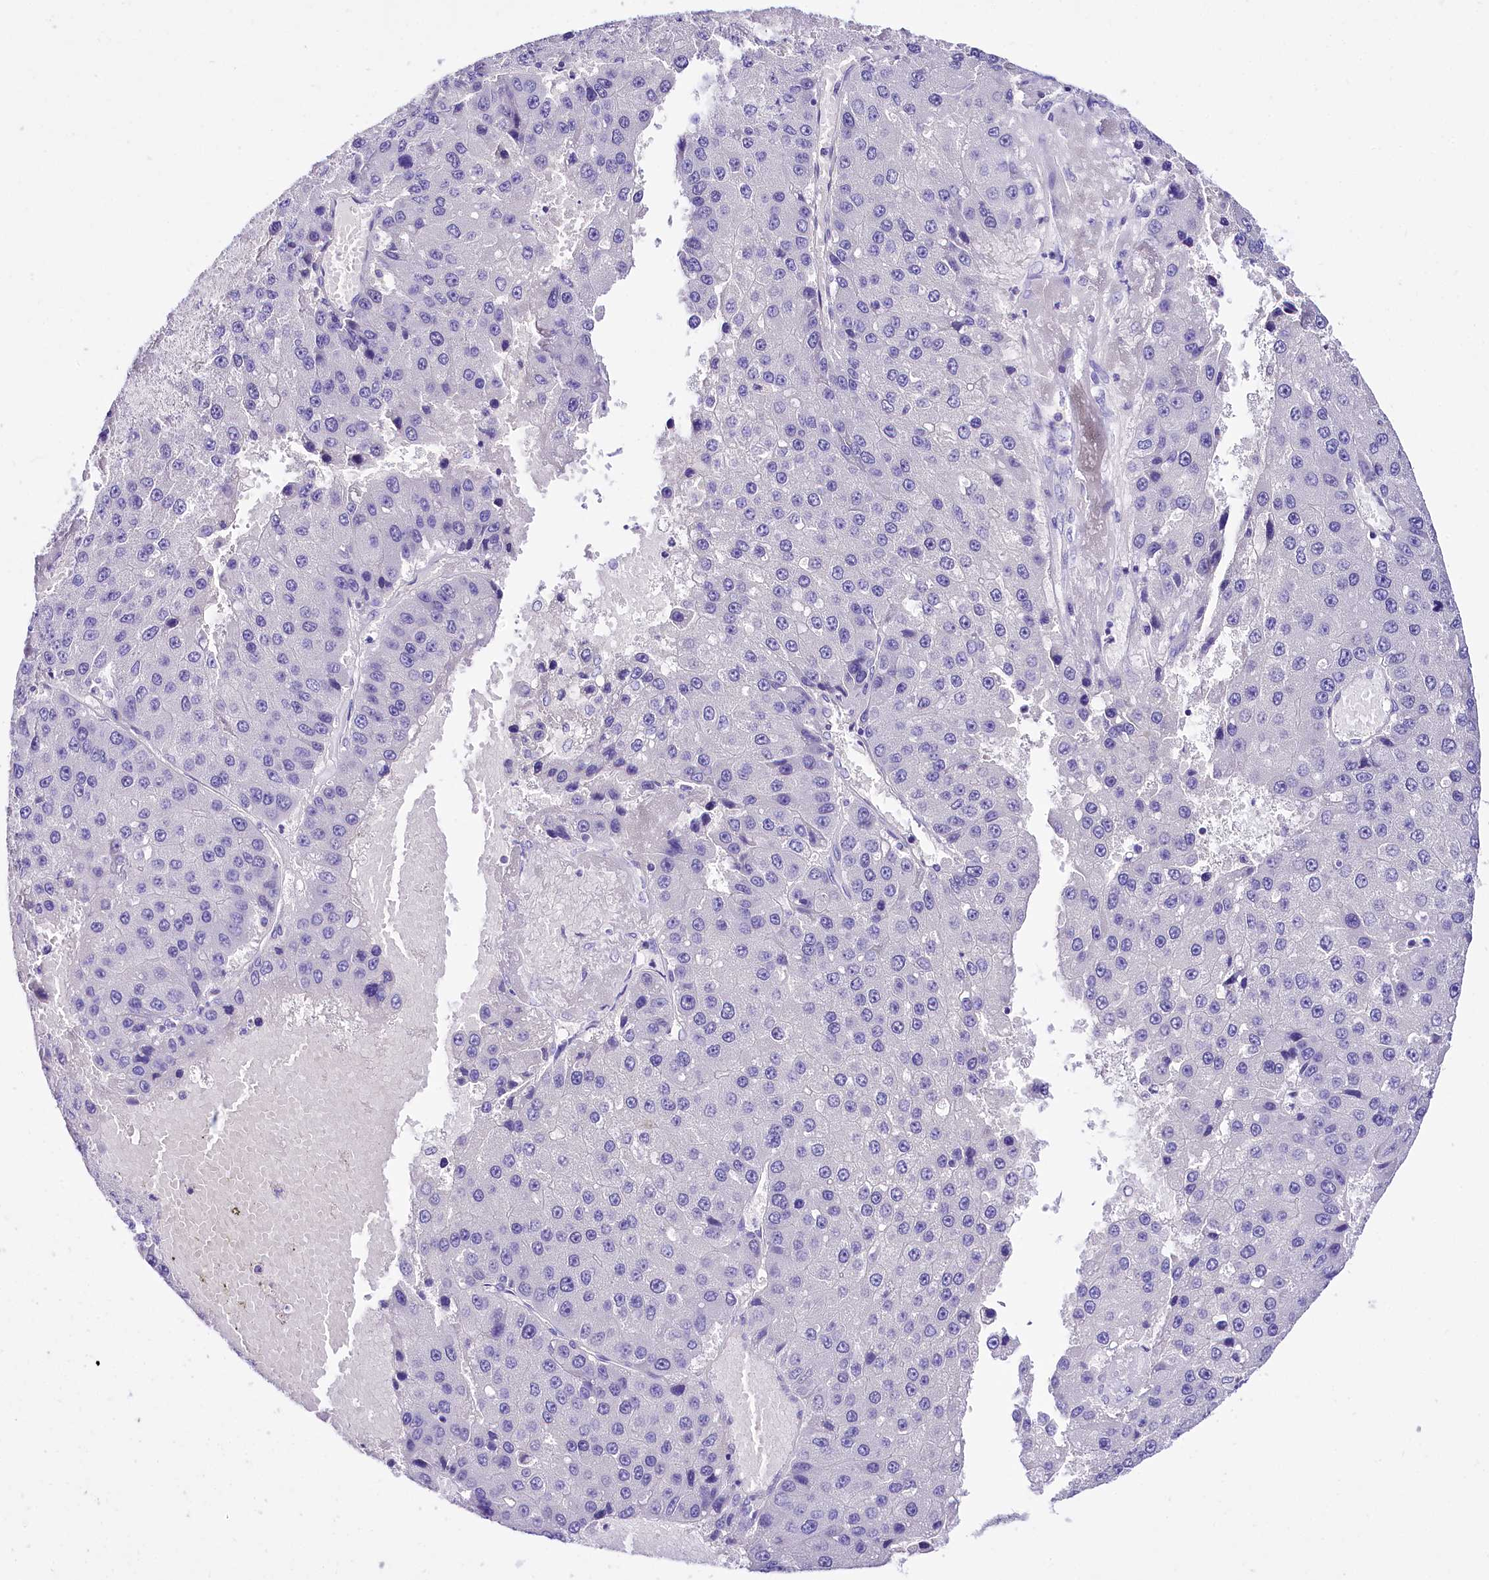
{"staining": {"intensity": "negative", "quantity": "none", "location": "none"}, "tissue": "liver cancer", "cell_type": "Tumor cells", "image_type": "cancer", "snomed": [{"axis": "morphology", "description": "Carcinoma, Hepatocellular, NOS"}, {"axis": "topography", "description": "Liver"}], "caption": "A high-resolution micrograph shows immunohistochemistry (IHC) staining of liver cancer, which exhibits no significant staining in tumor cells. (Brightfield microscopy of DAB (3,3'-diaminobenzidine) immunohistochemistry at high magnification).", "gene": "A2ML1", "patient": {"sex": "female", "age": 73}}